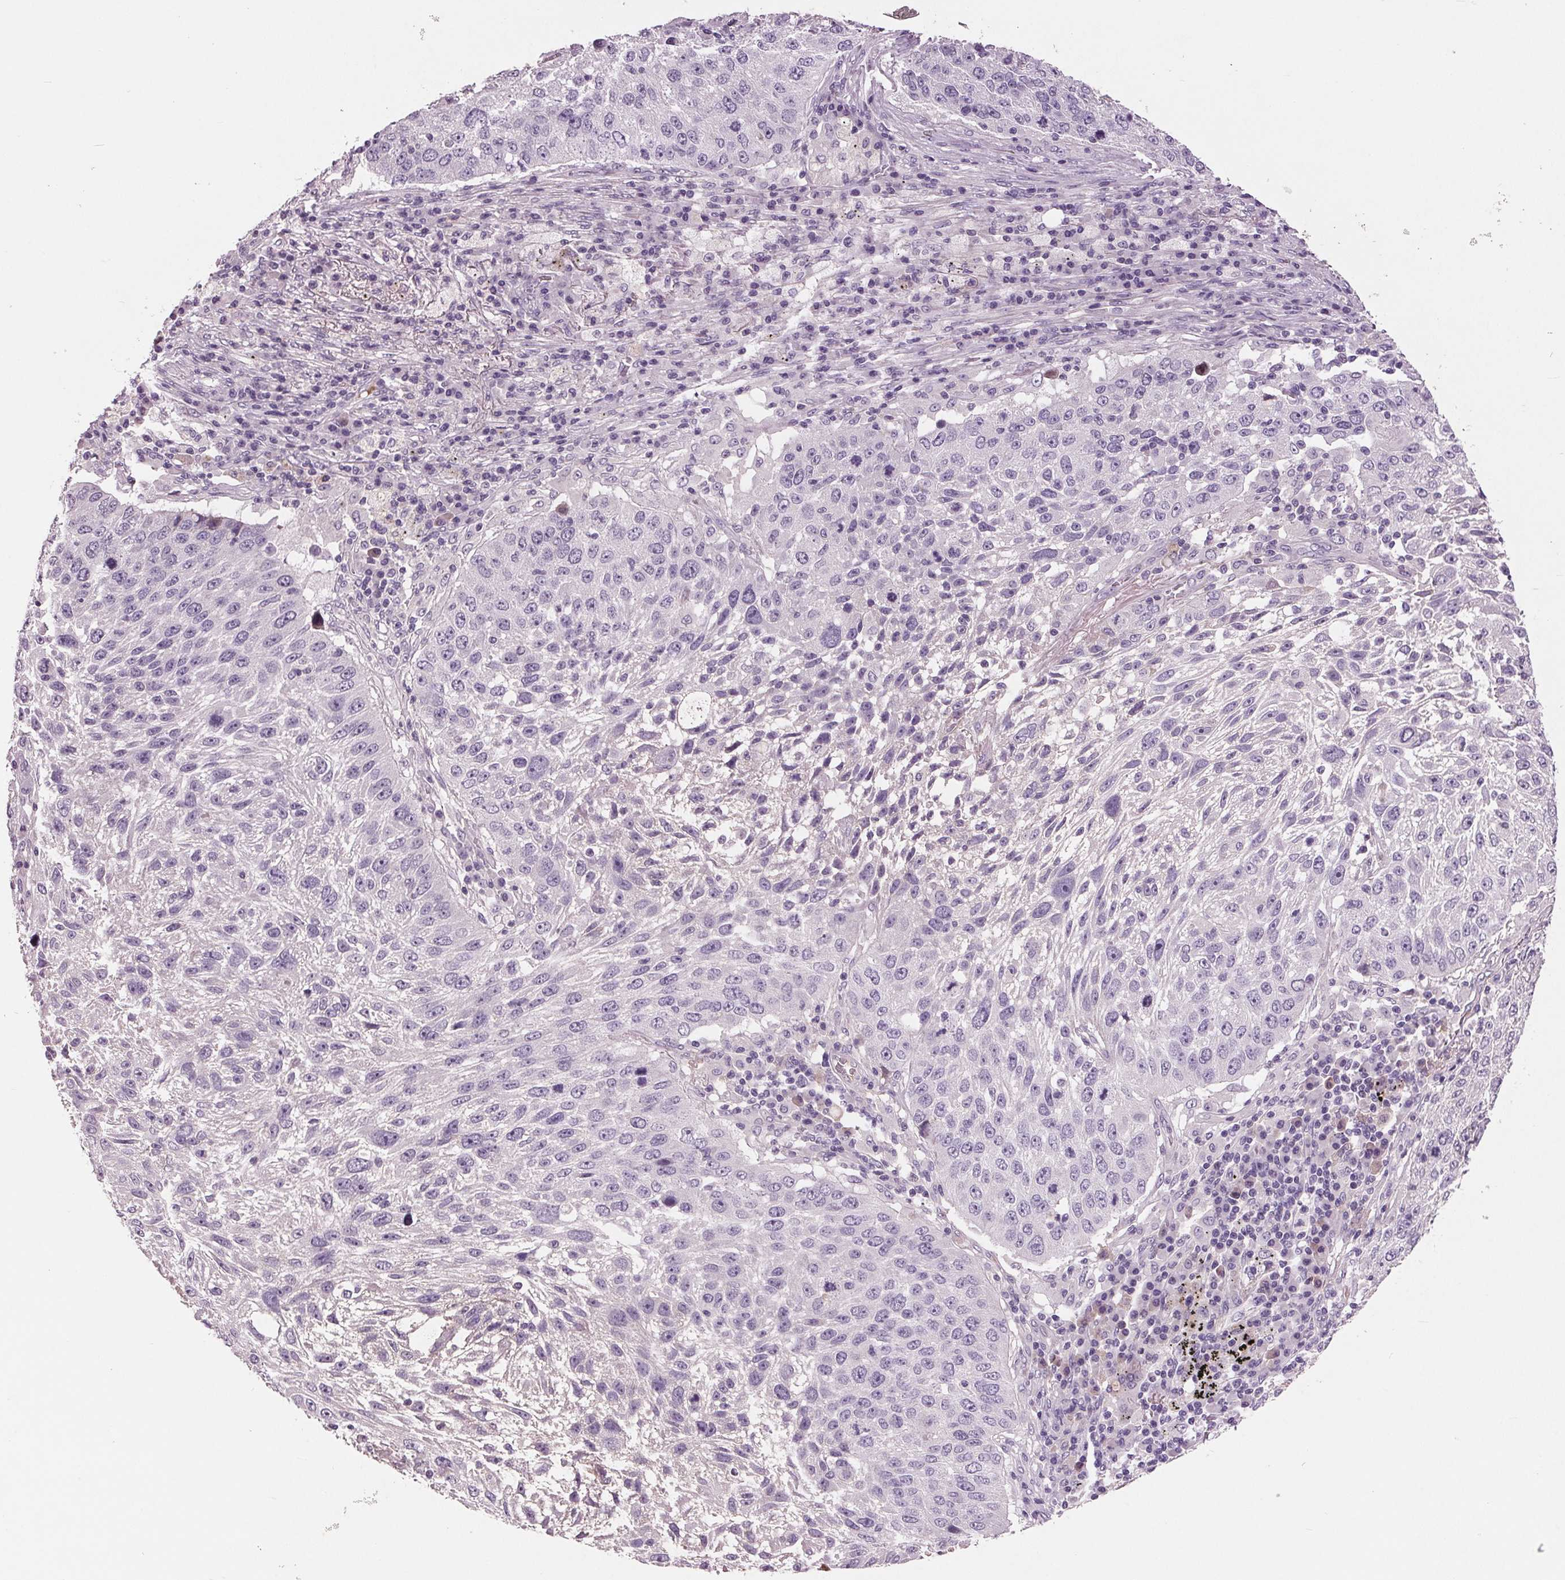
{"staining": {"intensity": "negative", "quantity": "none", "location": "none"}, "tissue": "lung cancer", "cell_type": "Tumor cells", "image_type": "cancer", "snomed": [{"axis": "morphology", "description": "Normal morphology"}, {"axis": "morphology", "description": "Squamous cell carcinoma, NOS"}, {"axis": "topography", "description": "Lymph node"}, {"axis": "topography", "description": "Lung"}], "caption": "The IHC photomicrograph has no significant expression in tumor cells of lung cancer tissue. The staining is performed using DAB brown chromogen with nuclei counter-stained in using hematoxylin.", "gene": "C6", "patient": {"sex": "male", "age": 67}}